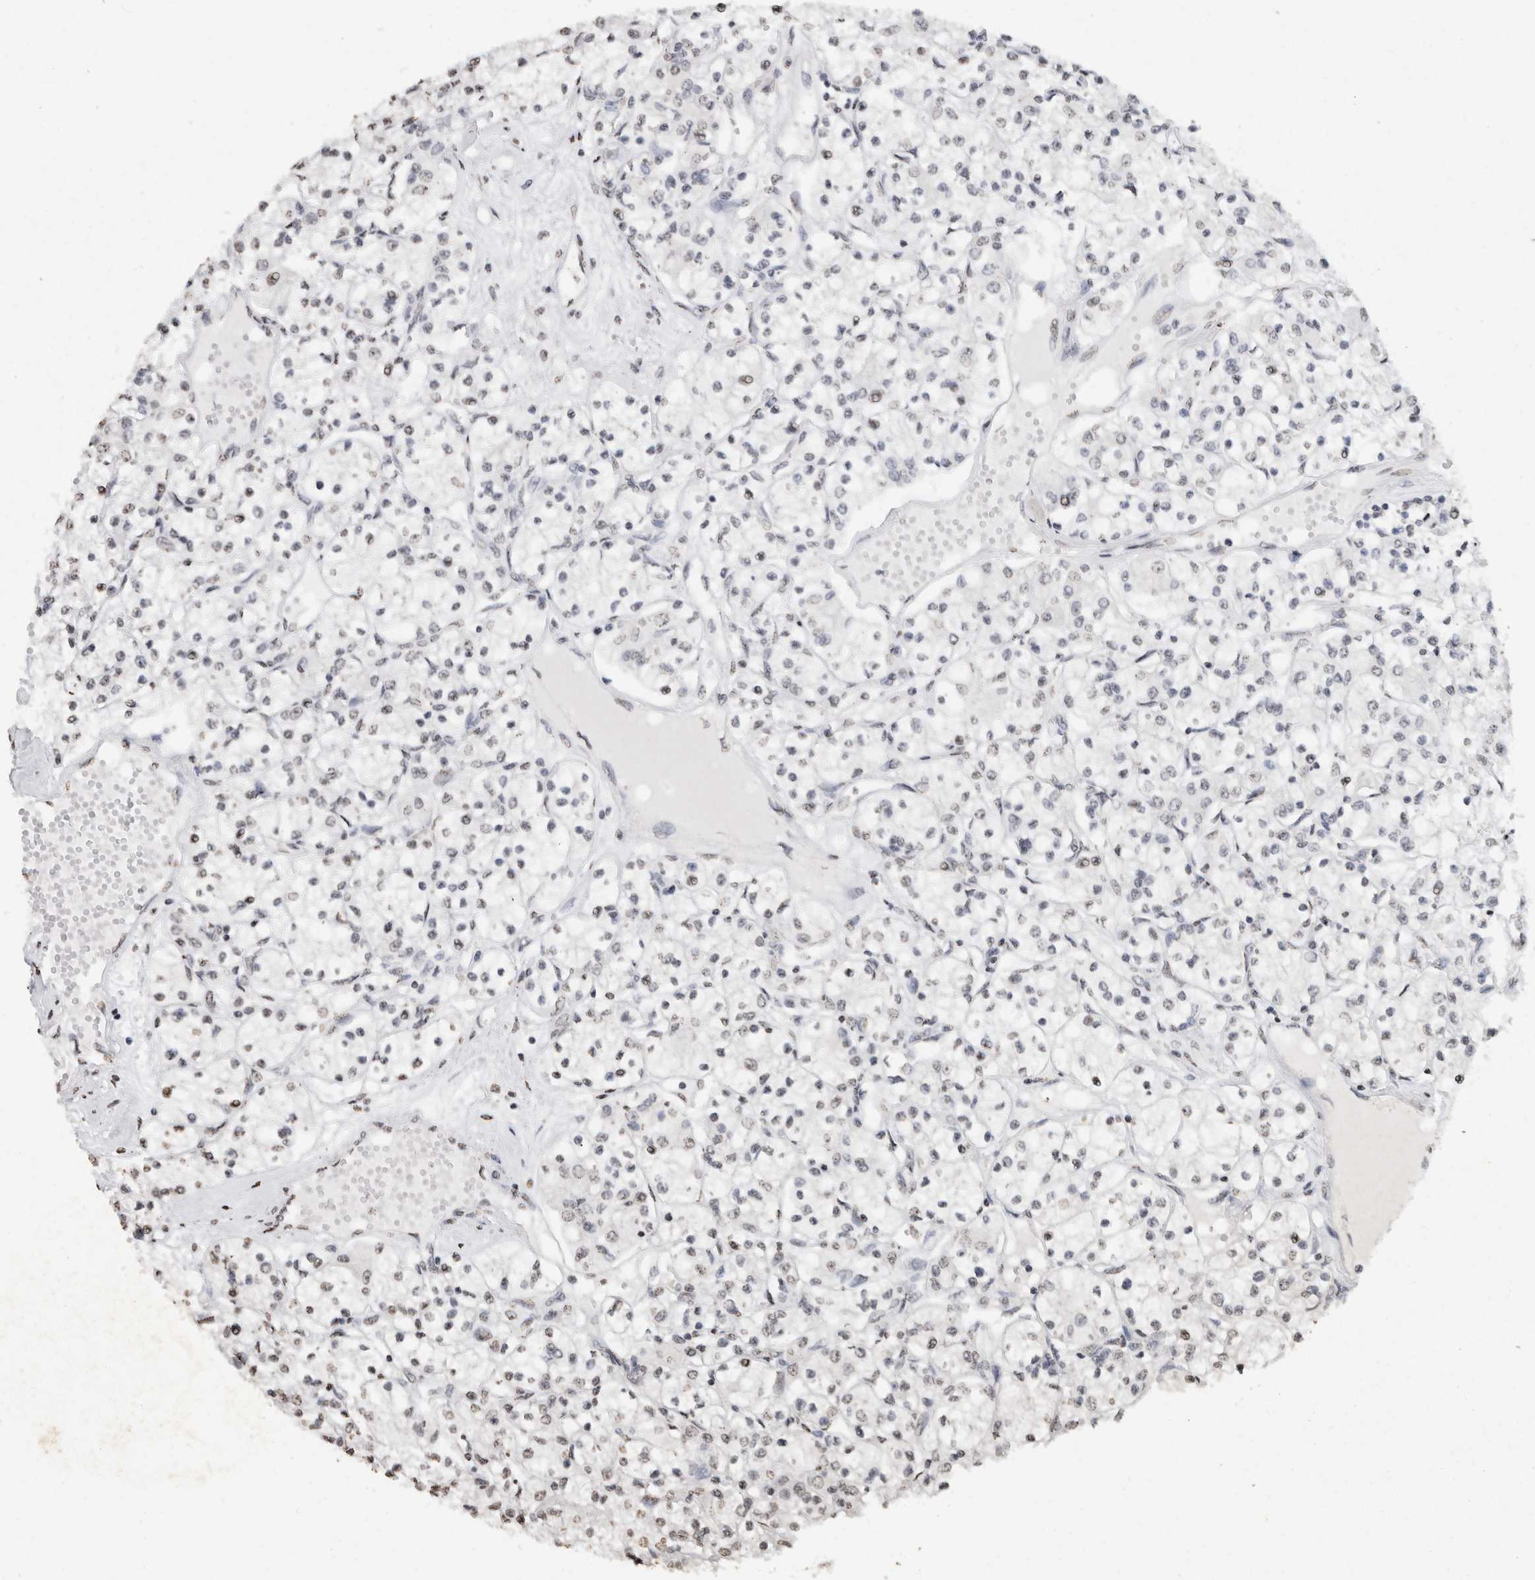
{"staining": {"intensity": "weak", "quantity": "<25%", "location": "nuclear"}, "tissue": "renal cancer", "cell_type": "Tumor cells", "image_type": "cancer", "snomed": [{"axis": "morphology", "description": "Adenocarcinoma, NOS"}, {"axis": "topography", "description": "Kidney"}], "caption": "Renal adenocarcinoma stained for a protein using immunohistochemistry (IHC) exhibits no staining tumor cells.", "gene": "CNTN1", "patient": {"sex": "female", "age": 59}}